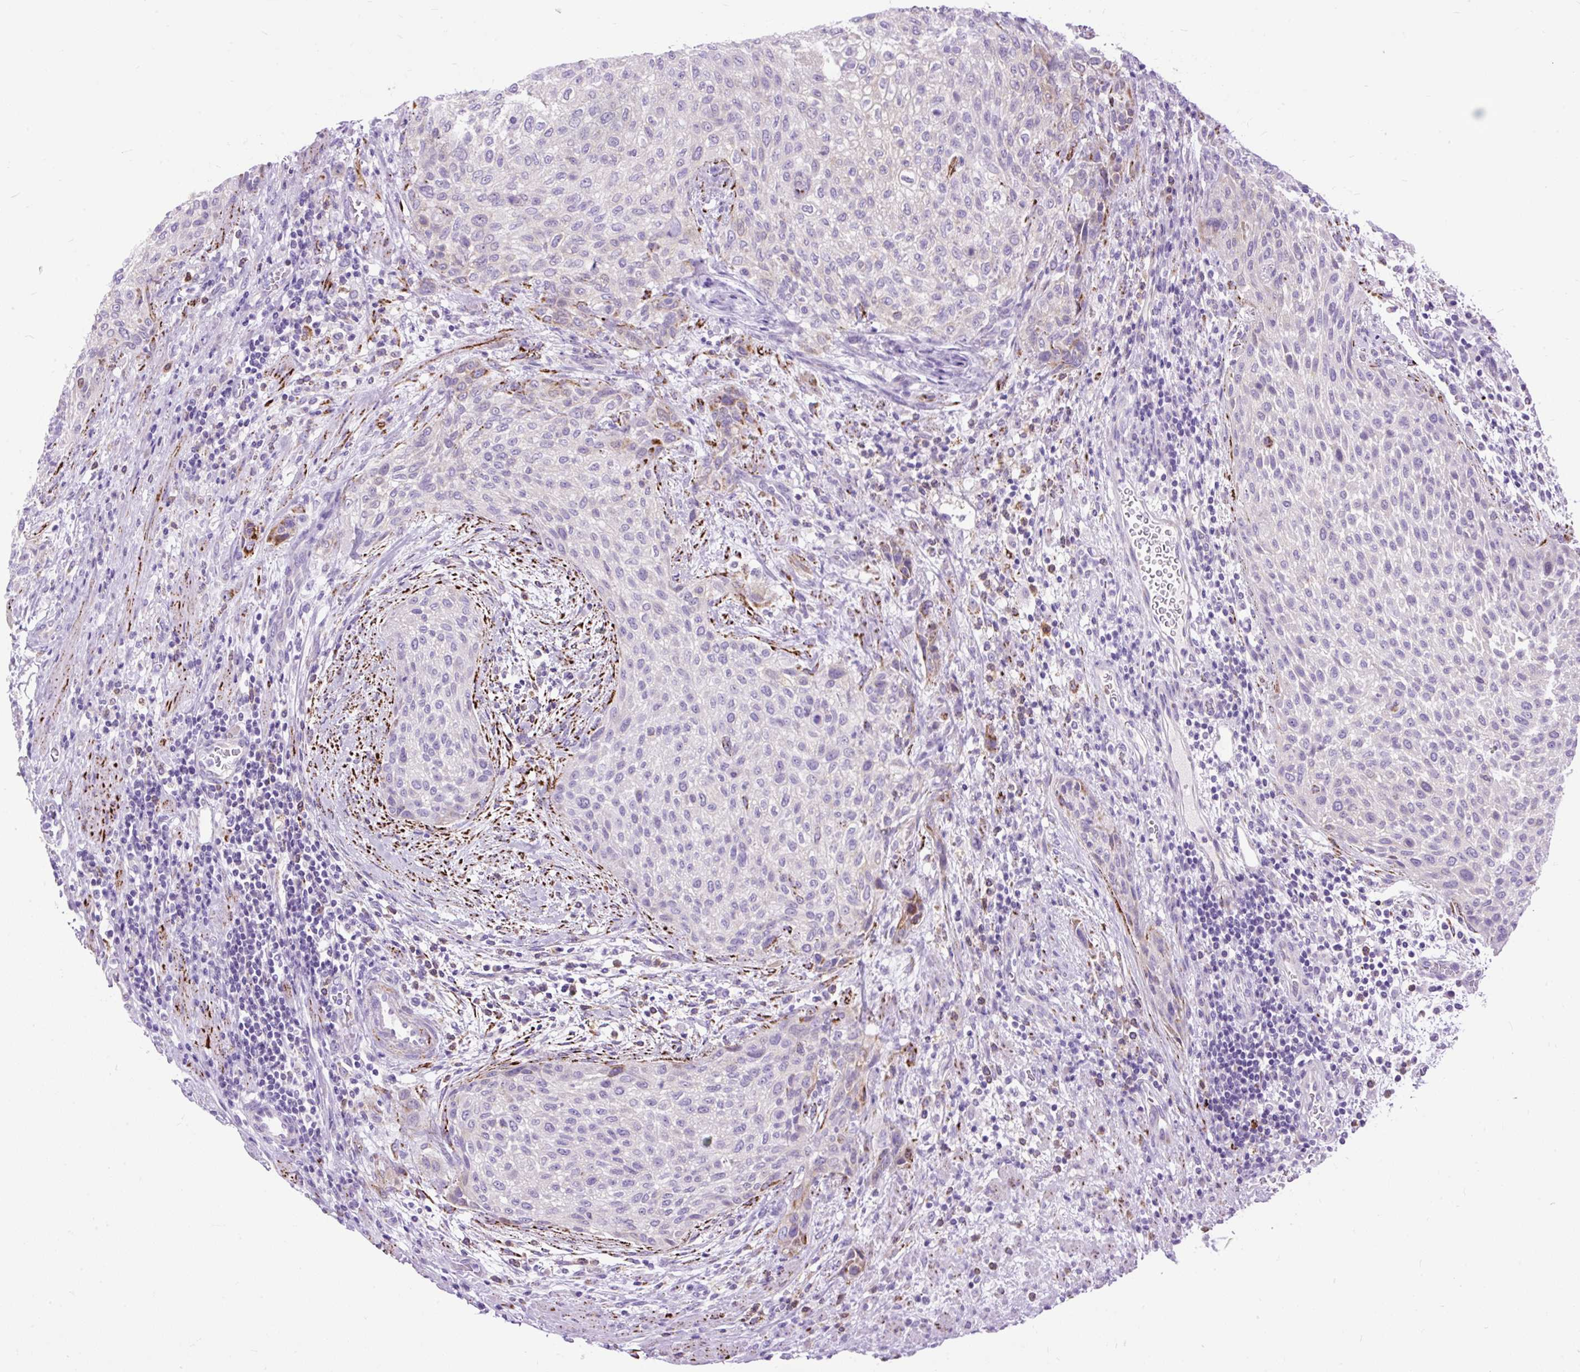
{"staining": {"intensity": "negative", "quantity": "none", "location": "none"}, "tissue": "urothelial cancer", "cell_type": "Tumor cells", "image_type": "cancer", "snomed": [{"axis": "morphology", "description": "Urothelial carcinoma, High grade"}, {"axis": "topography", "description": "Urinary bladder"}], "caption": "High magnification brightfield microscopy of urothelial cancer stained with DAB (3,3'-diaminobenzidine) (brown) and counterstained with hematoxylin (blue): tumor cells show no significant staining.", "gene": "ZNF256", "patient": {"sex": "male", "age": 35}}